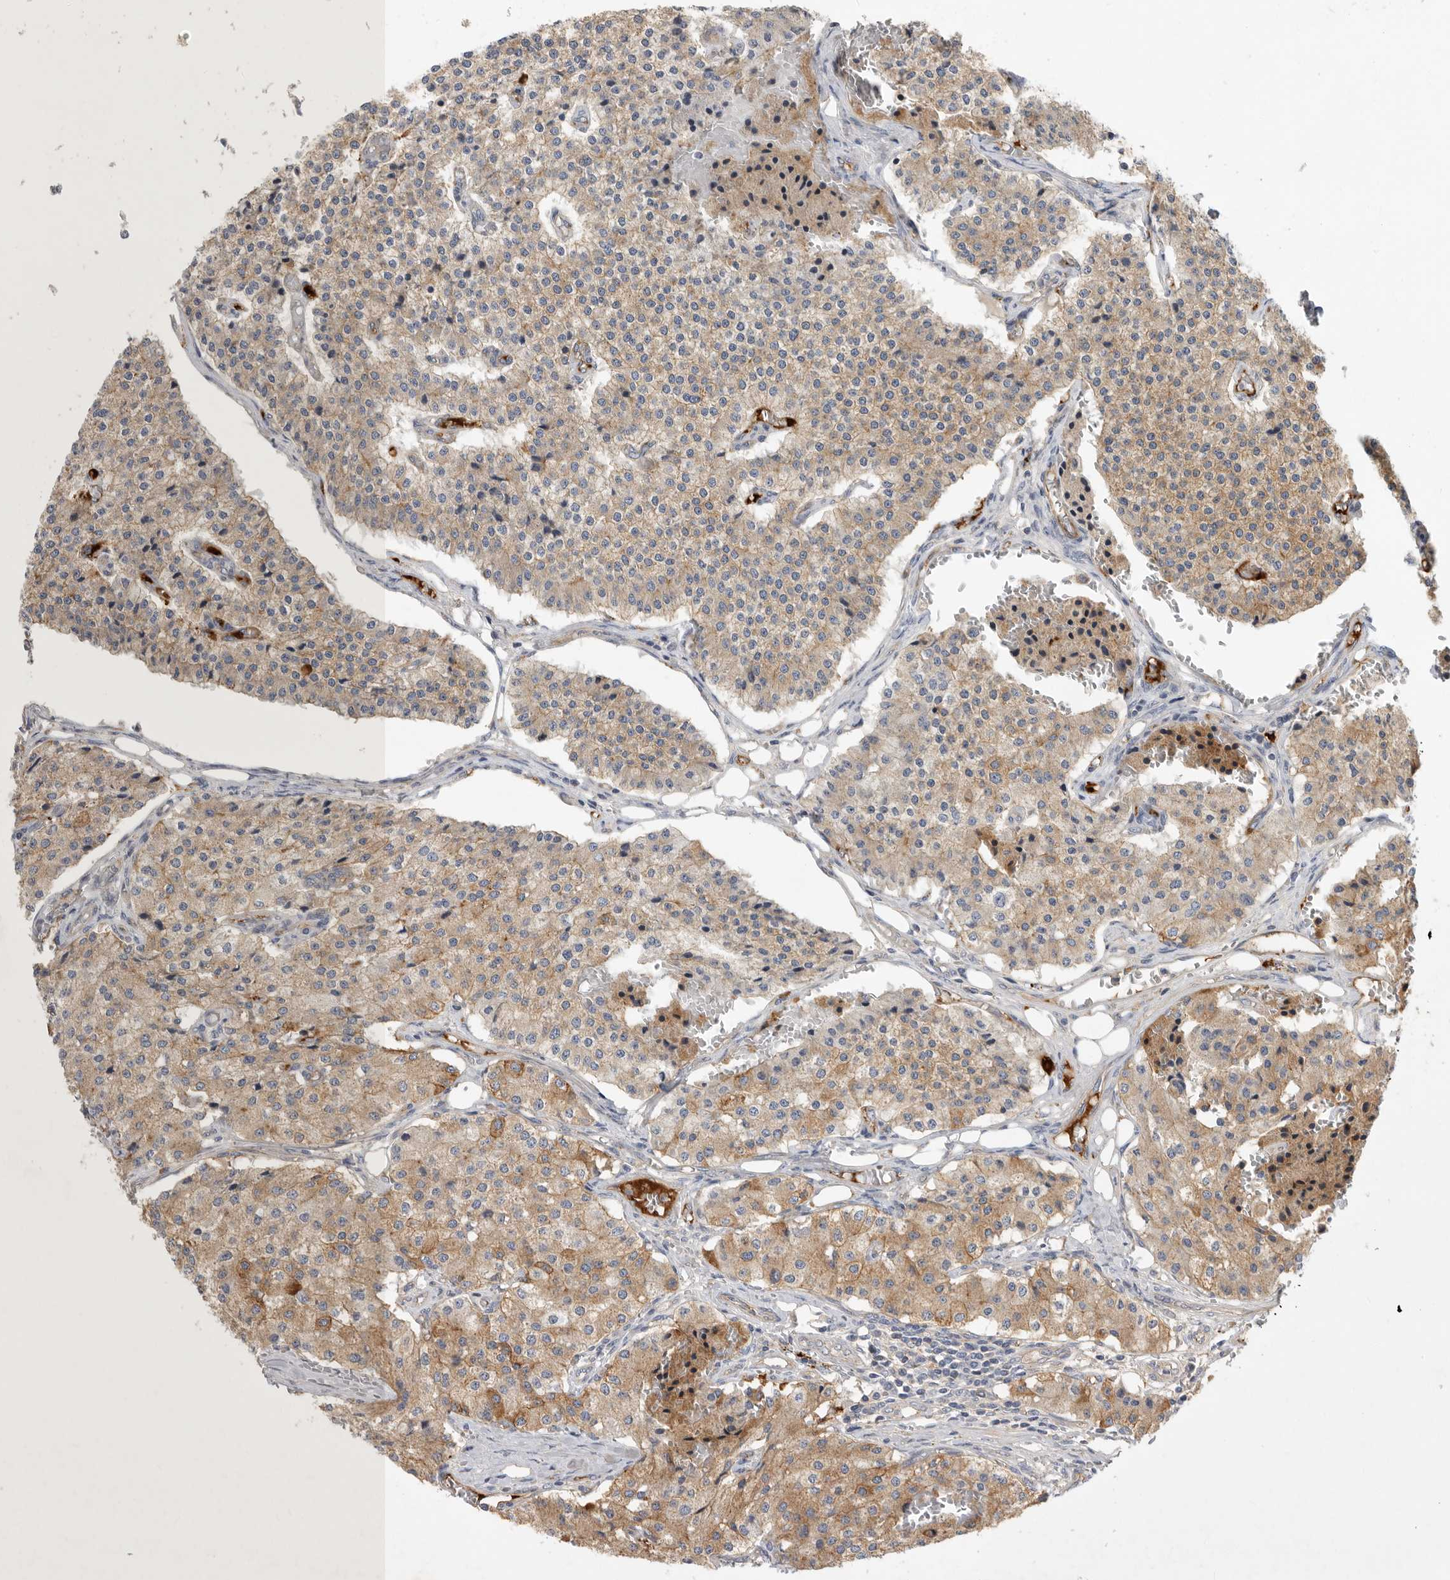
{"staining": {"intensity": "moderate", "quantity": ">75%", "location": "cytoplasmic/membranous"}, "tissue": "carcinoid", "cell_type": "Tumor cells", "image_type": "cancer", "snomed": [{"axis": "morphology", "description": "Carcinoid, malignant, NOS"}, {"axis": "topography", "description": "Colon"}], "caption": "The histopathology image displays a brown stain indicating the presence of a protein in the cytoplasmic/membranous of tumor cells in carcinoid.", "gene": "MLPH", "patient": {"sex": "female", "age": 52}}